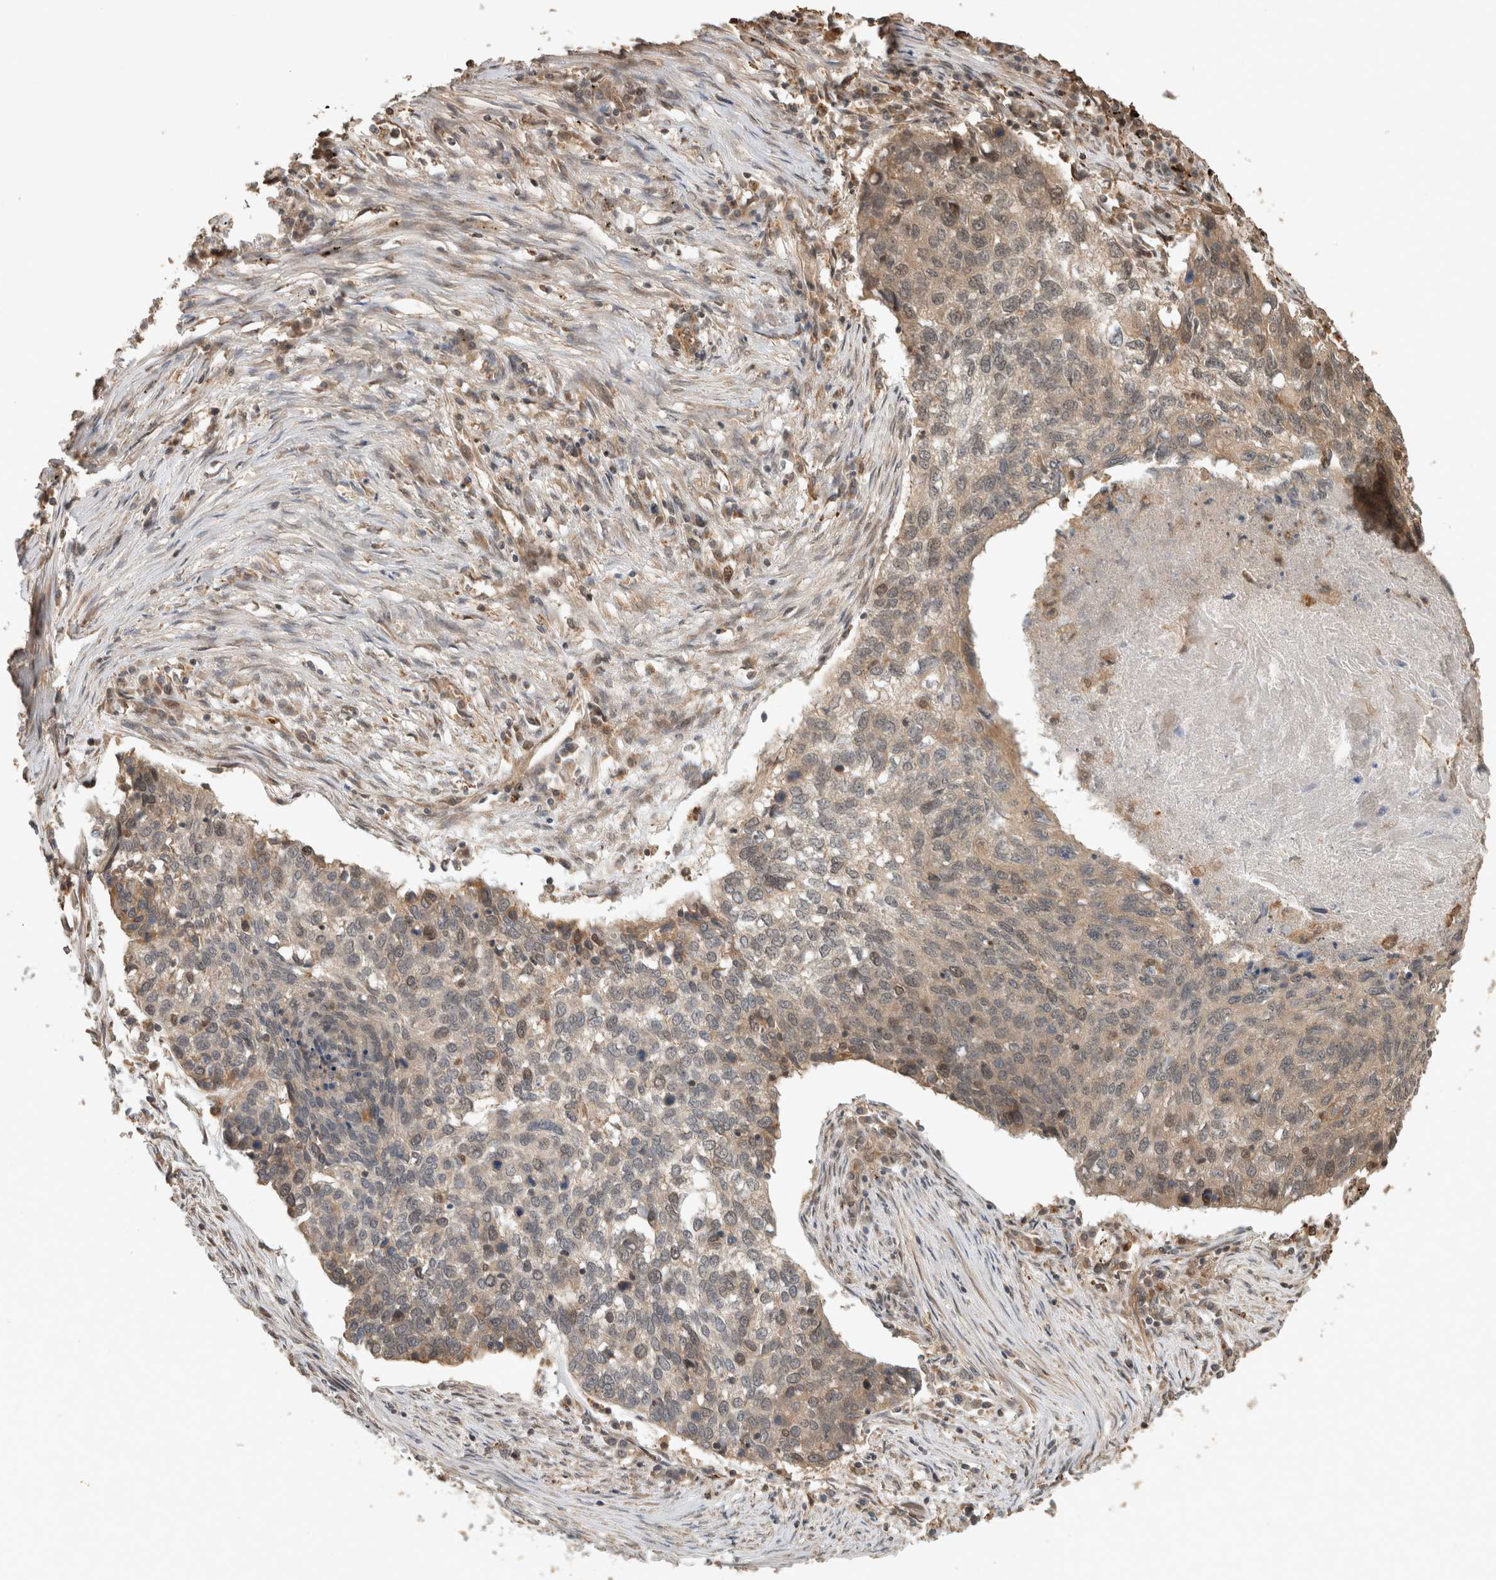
{"staining": {"intensity": "weak", "quantity": "25%-75%", "location": "cytoplasmic/membranous"}, "tissue": "lung cancer", "cell_type": "Tumor cells", "image_type": "cancer", "snomed": [{"axis": "morphology", "description": "Squamous cell carcinoma, NOS"}, {"axis": "topography", "description": "Lung"}], "caption": "High-magnification brightfield microscopy of lung cancer stained with DAB (brown) and counterstained with hematoxylin (blue). tumor cells exhibit weak cytoplasmic/membranous positivity is appreciated in about25%-75% of cells.", "gene": "OTUD6B", "patient": {"sex": "female", "age": 63}}